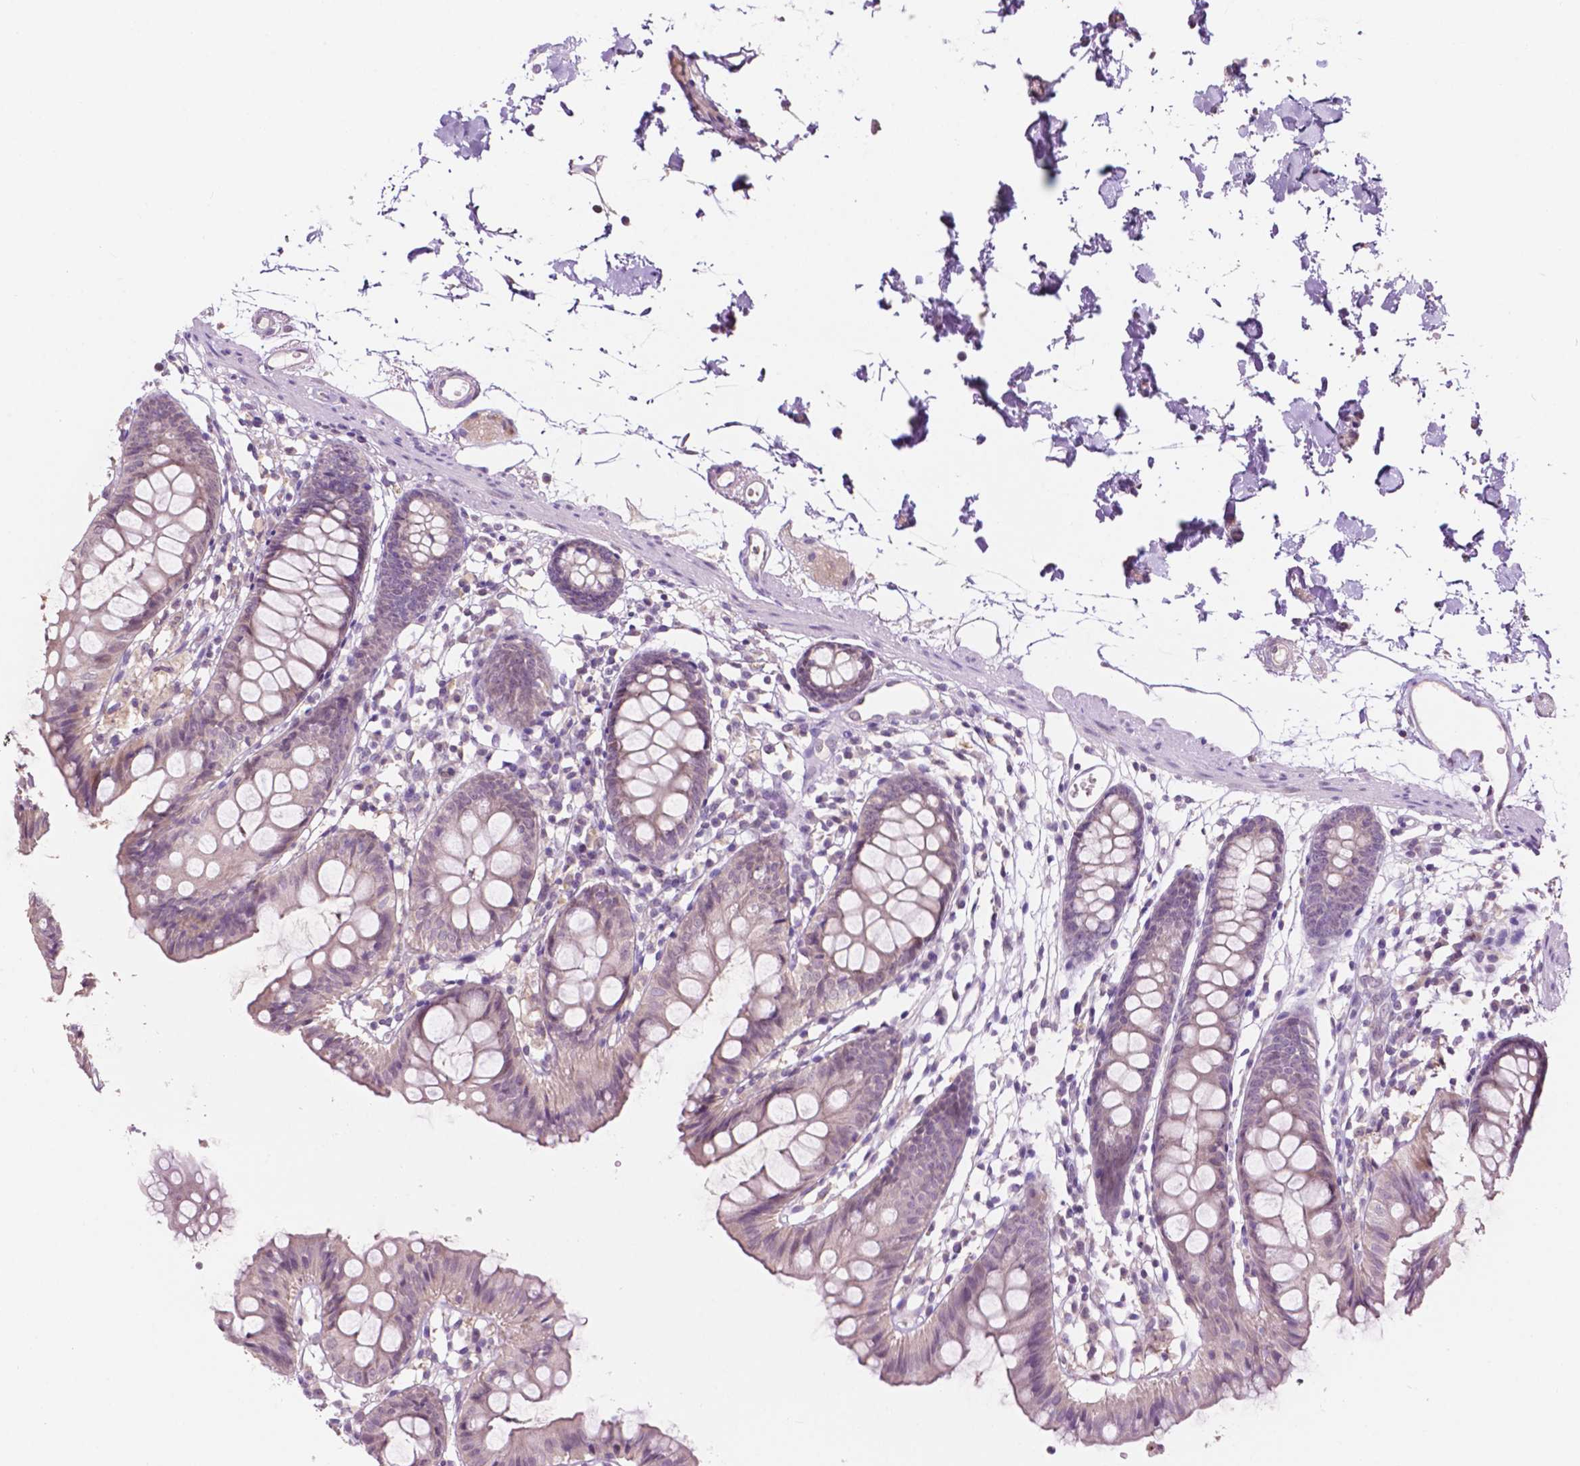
{"staining": {"intensity": "negative", "quantity": "none", "location": "none"}, "tissue": "colon", "cell_type": "Endothelial cells", "image_type": "normal", "snomed": [{"axis": "morphology", "description": "Normal tissue, NOS"}, {"axis": "topography", "description": "Colon"}], "caption": "Immunohistochemistry (IHC) histopathology image of benign colon: colon stained with DAB (3,3'-diaminobenzidine) displays no significant protein staining in endothelial cells. Nuclei are stained in blue.", "gene": "TM6SF2", "patient": {"sex": "female", "age": 84}}